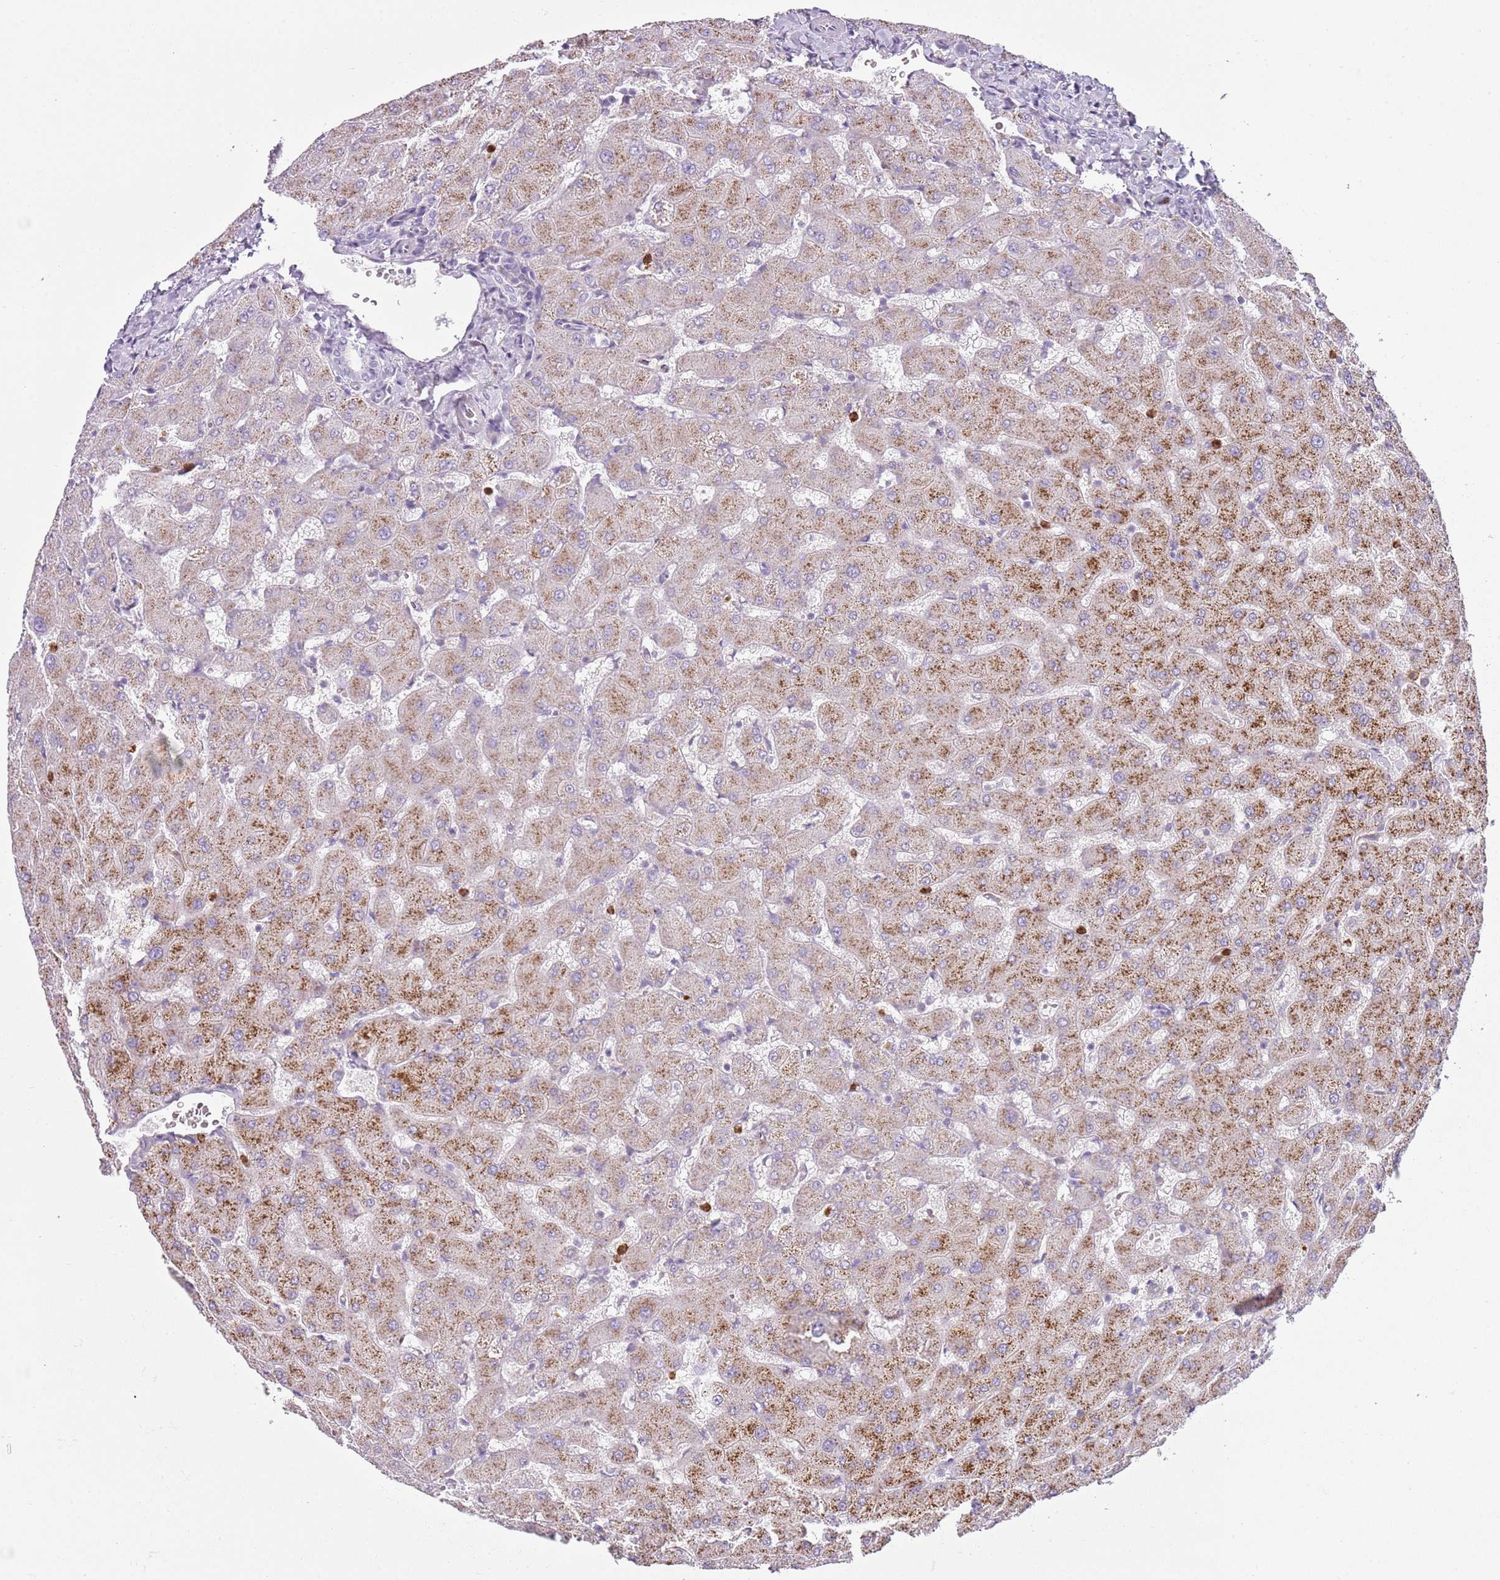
{"staining": {"intensity": "negative", "quantity": "none", "location": "none"}, "tissue": "liver", "cell_type": "Cholangiocytes", "image_type": "normal", "snomed": [{"axis": "morphology", "description": "Normal tissue, NOS"}, {"axis": "topography", "description": "Liver"}], "caption": "The IHC histopathology image has no significant expression in cholangiocytes of liver.", "gene": "CD177", "patient": {"sex": "female", "age": 63}}